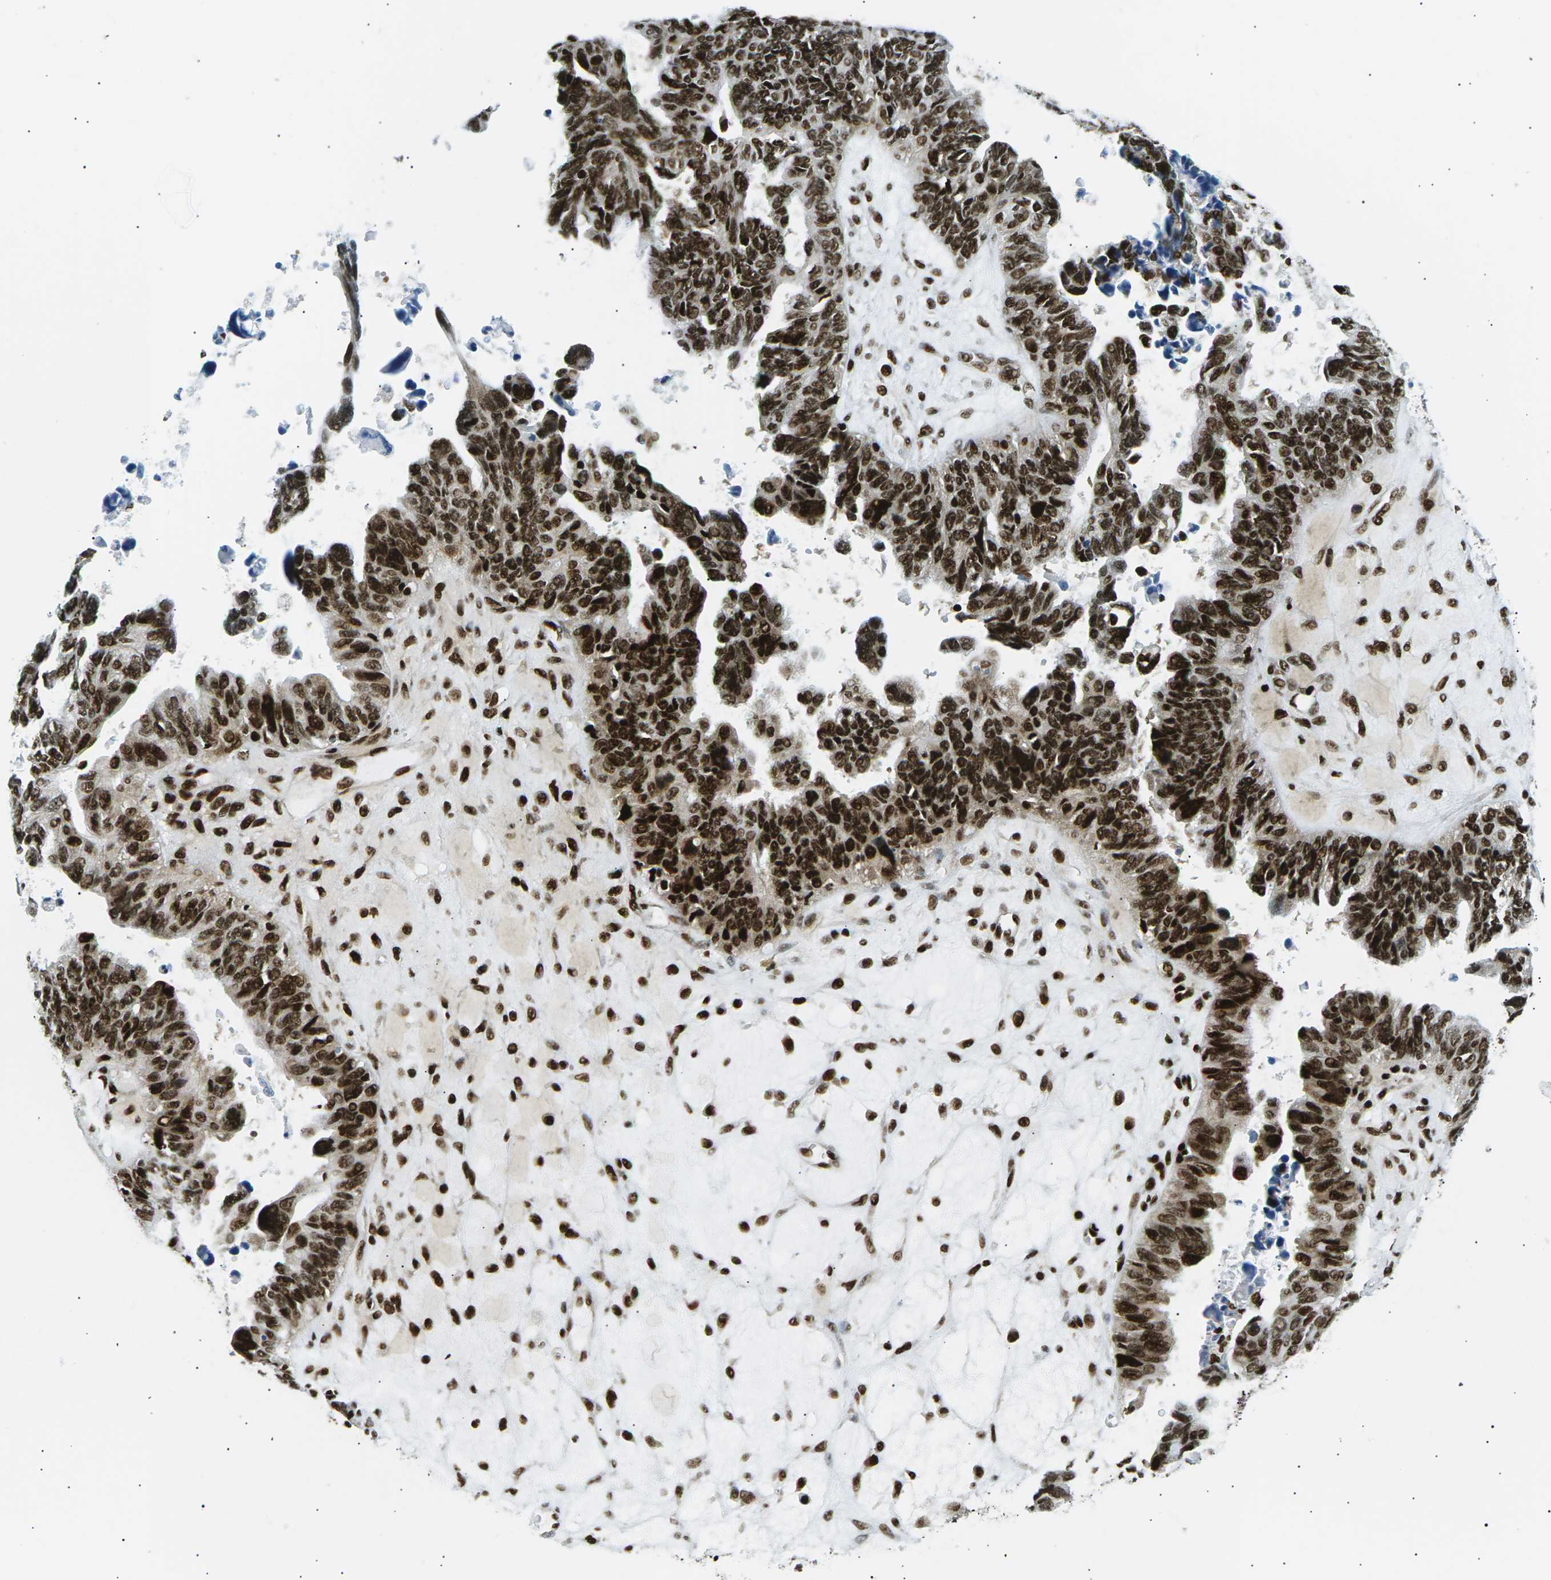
{"staining": {"intensity": "strong", "quantity": ">75%", "location": "cytoplasmic/membranous,nuclear"}, "tissue": "ovarian cancer", "cell_type": "Tumor cells", "image_type": "cancer", "snomed": [{"axis": "morphology", "description": "Cystadenocarcinoma, serous, NOS"}, {"axis": "topography", "description": "Ovary"}], "caption": "Immunohistochemistry photomicrograph of neoplastic tissue: human ovarian cancer (serous cystadenocarcinoma) stained using immunohistochemistry displays high levels of strong protein expression localized specifically in the cytoplasmic/membranous and nuclear of tumor cells, appearing as a cytoplasmic/membranous and nuclear brown color.", "gene": "RPA2", "patient": {"sex": "female", "age": 79}}